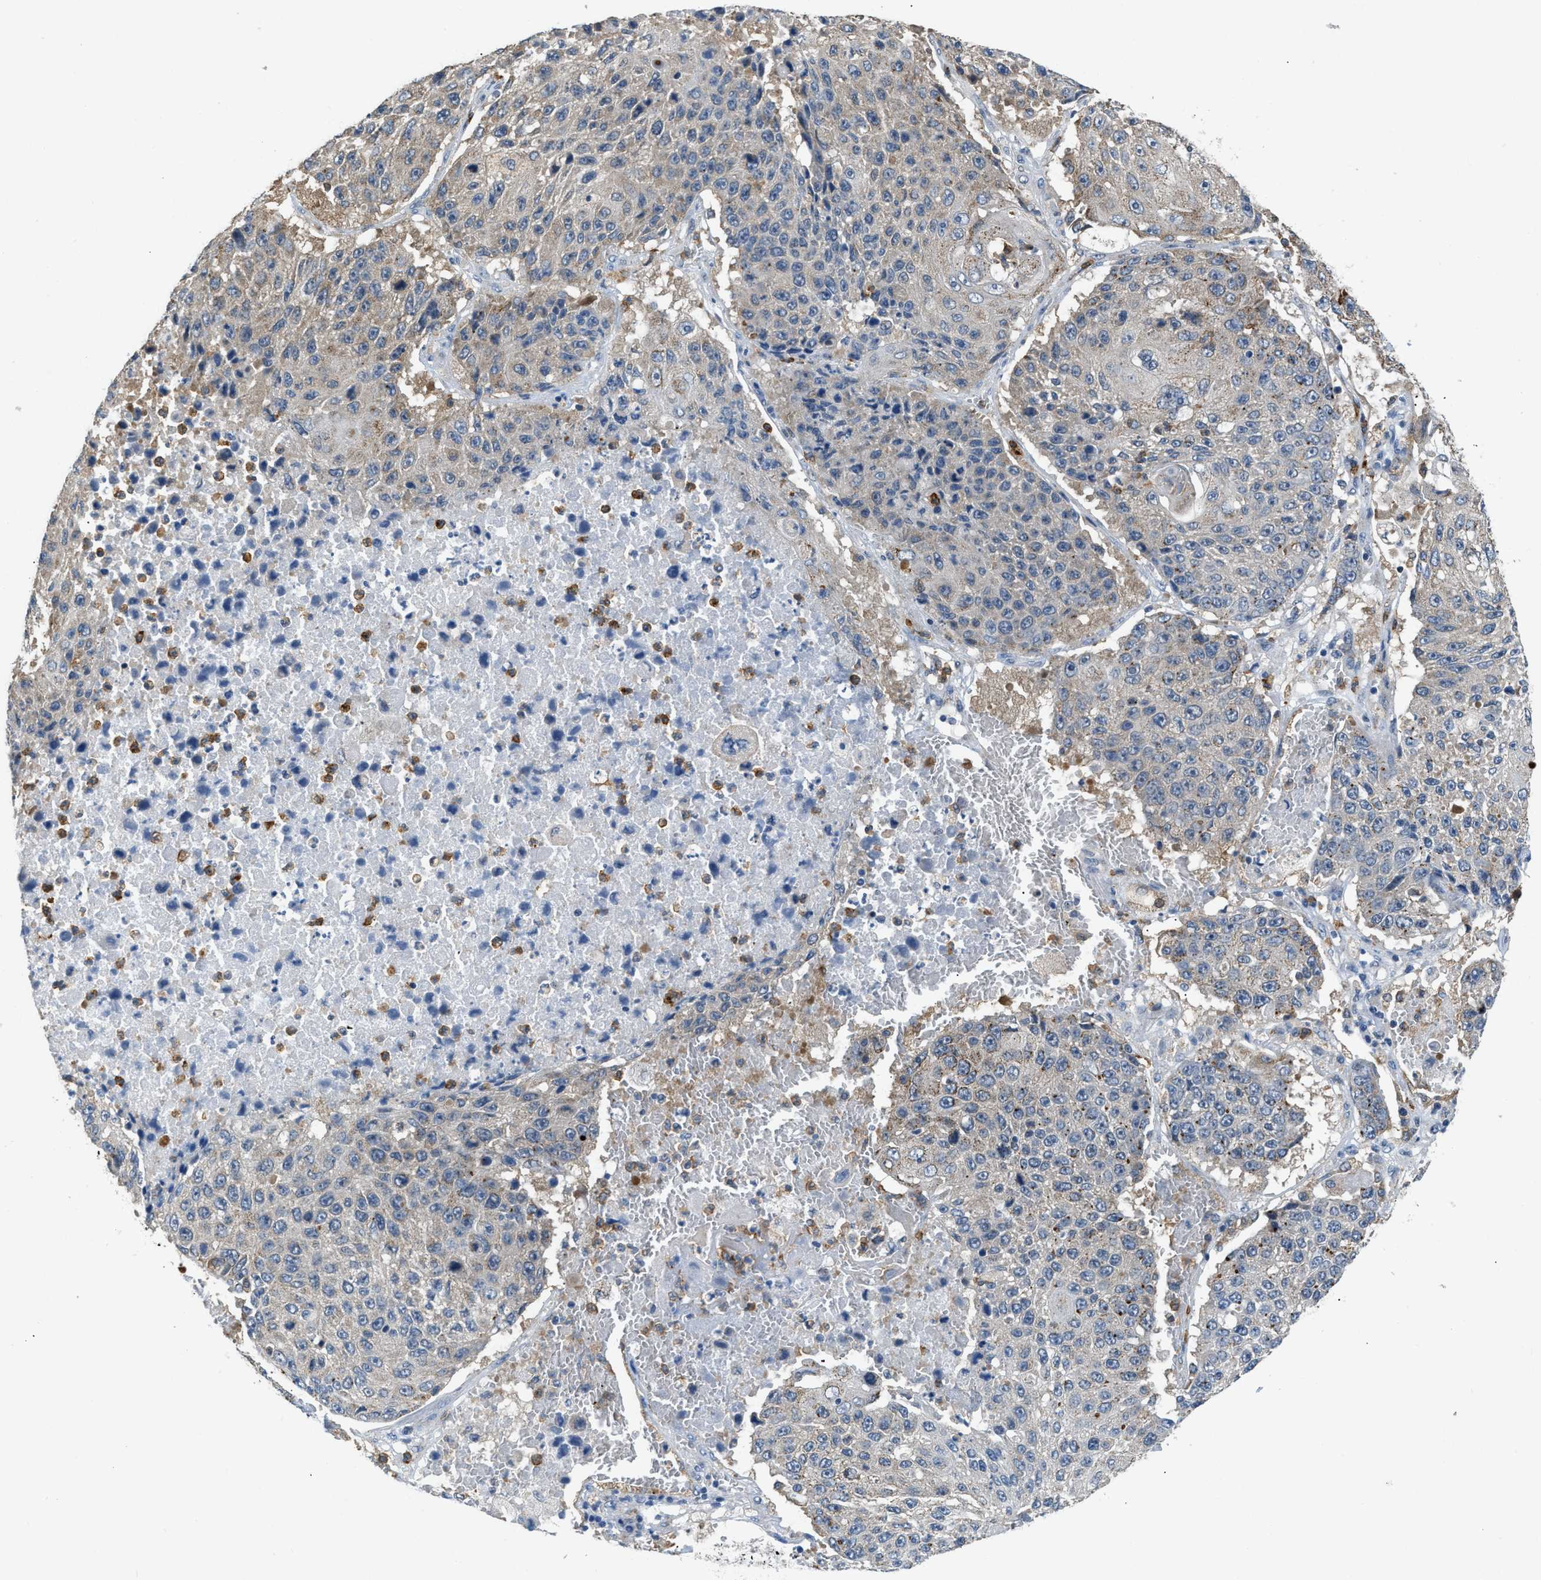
{"staining": {"intensity": "weak", "quantity": "<25%", "location": "cytoplasmic/membranous"}, "tissue": "lung cancer", "cell_type": "Tumor cells", "image_type": "cancer", "snomed": [{"axis": "morphology", "description": "Squamous cell carcinoma, NOS"}, {"axis": "topography", "description": "Lung"}], "caption": "Lung cancer (squamous cell carcinoma) stained for a protein using IHC displays no staining tumor cells.", "gene": "TOMM34", "patient": {"sex": "male", "age": 61}}